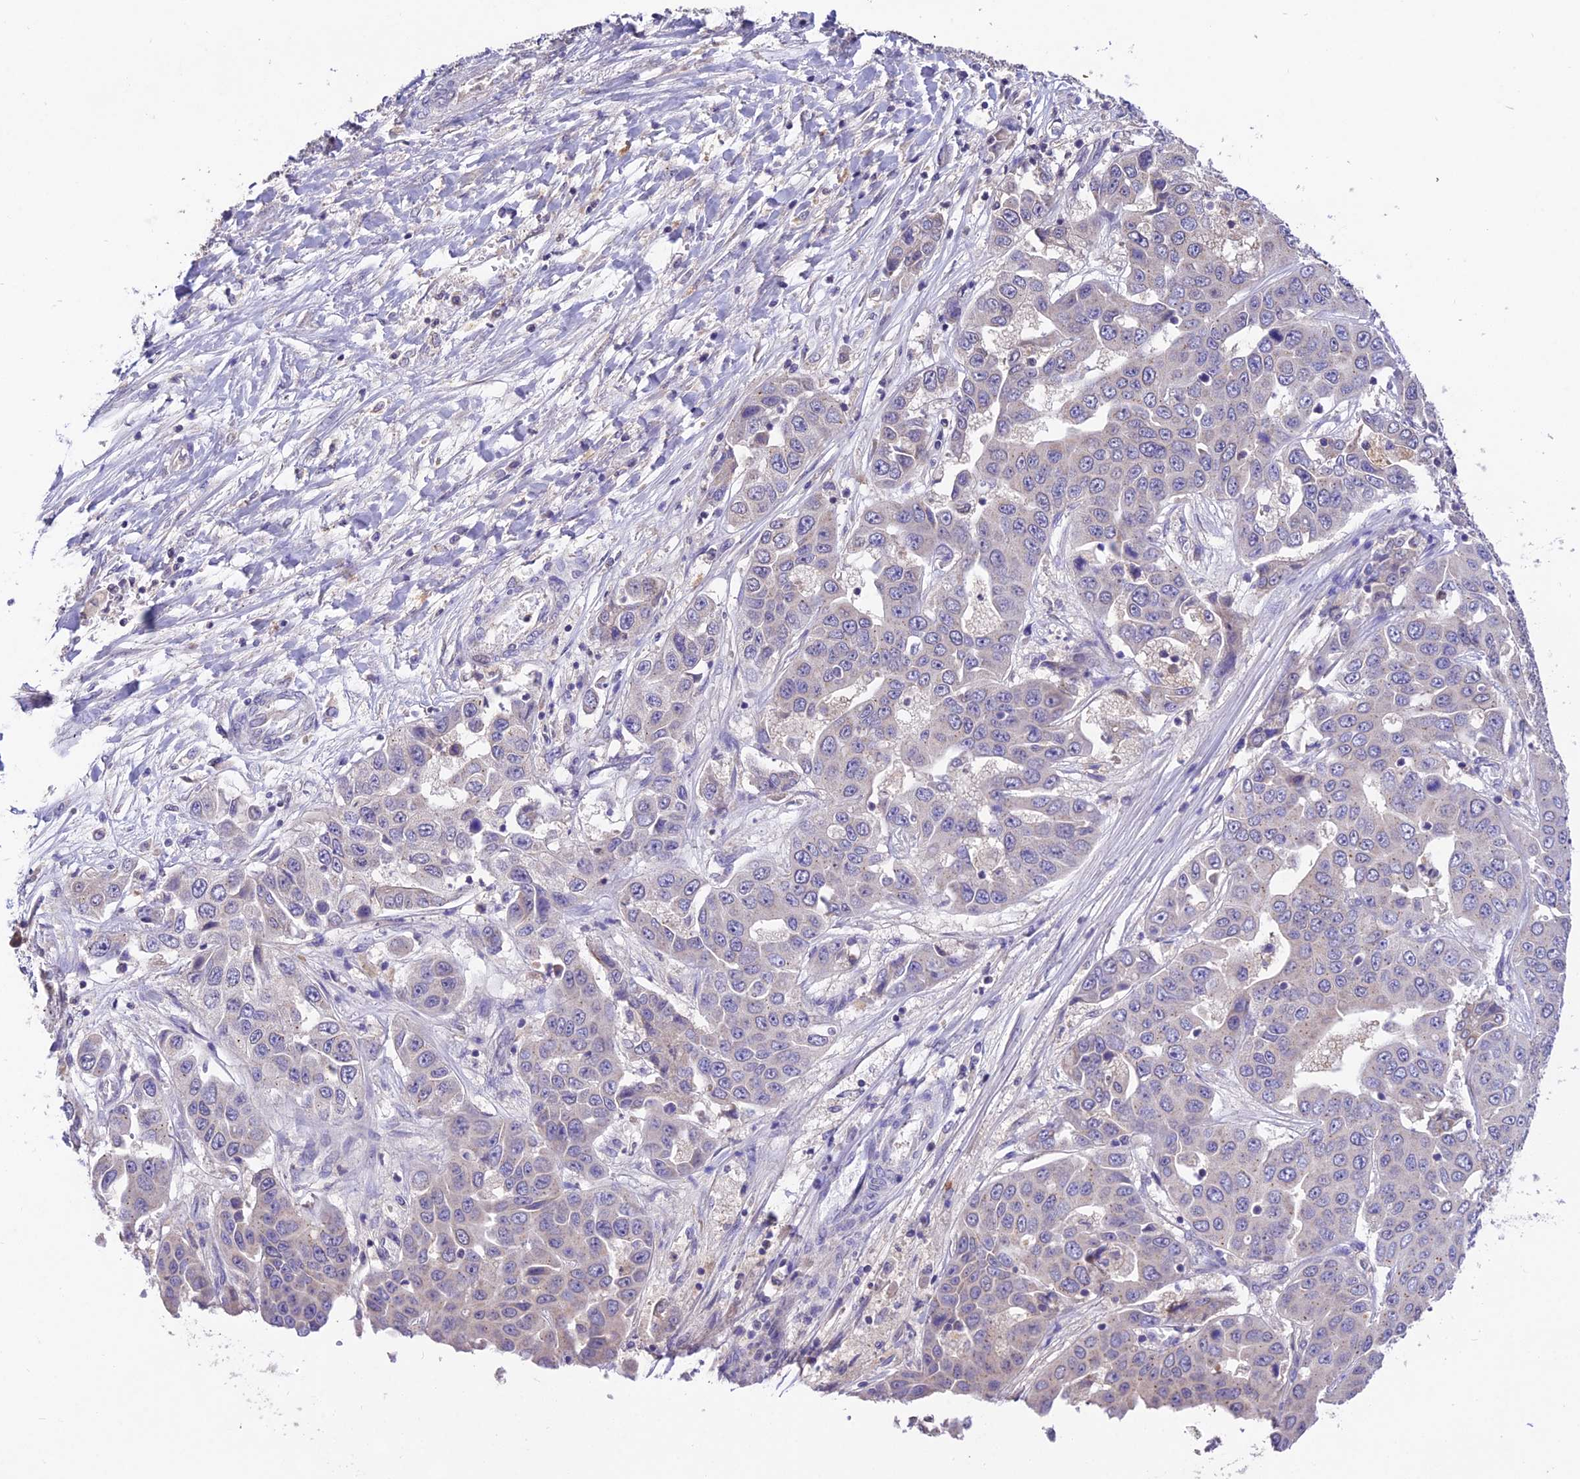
{"staining": {"intensity": "weak", "quantity": "<25%", "location": "cytoplasmic/membranous"}, "tissue": "liver cancer", "cell_type": "Tumor cells", "image_type": "cancer", "snomed": [{"axis": "morphology", "description": "Cholangiocarcinoma"}, {"axis": "topography", "description": "Liver"}], "caption": "Immunohistochemistry (IHC) of human cholangiocarcinoma (liver) reveals no positivity in tumor cells.", "gene": "PGK1", "patient": {"sex": "female", "age": 52}}